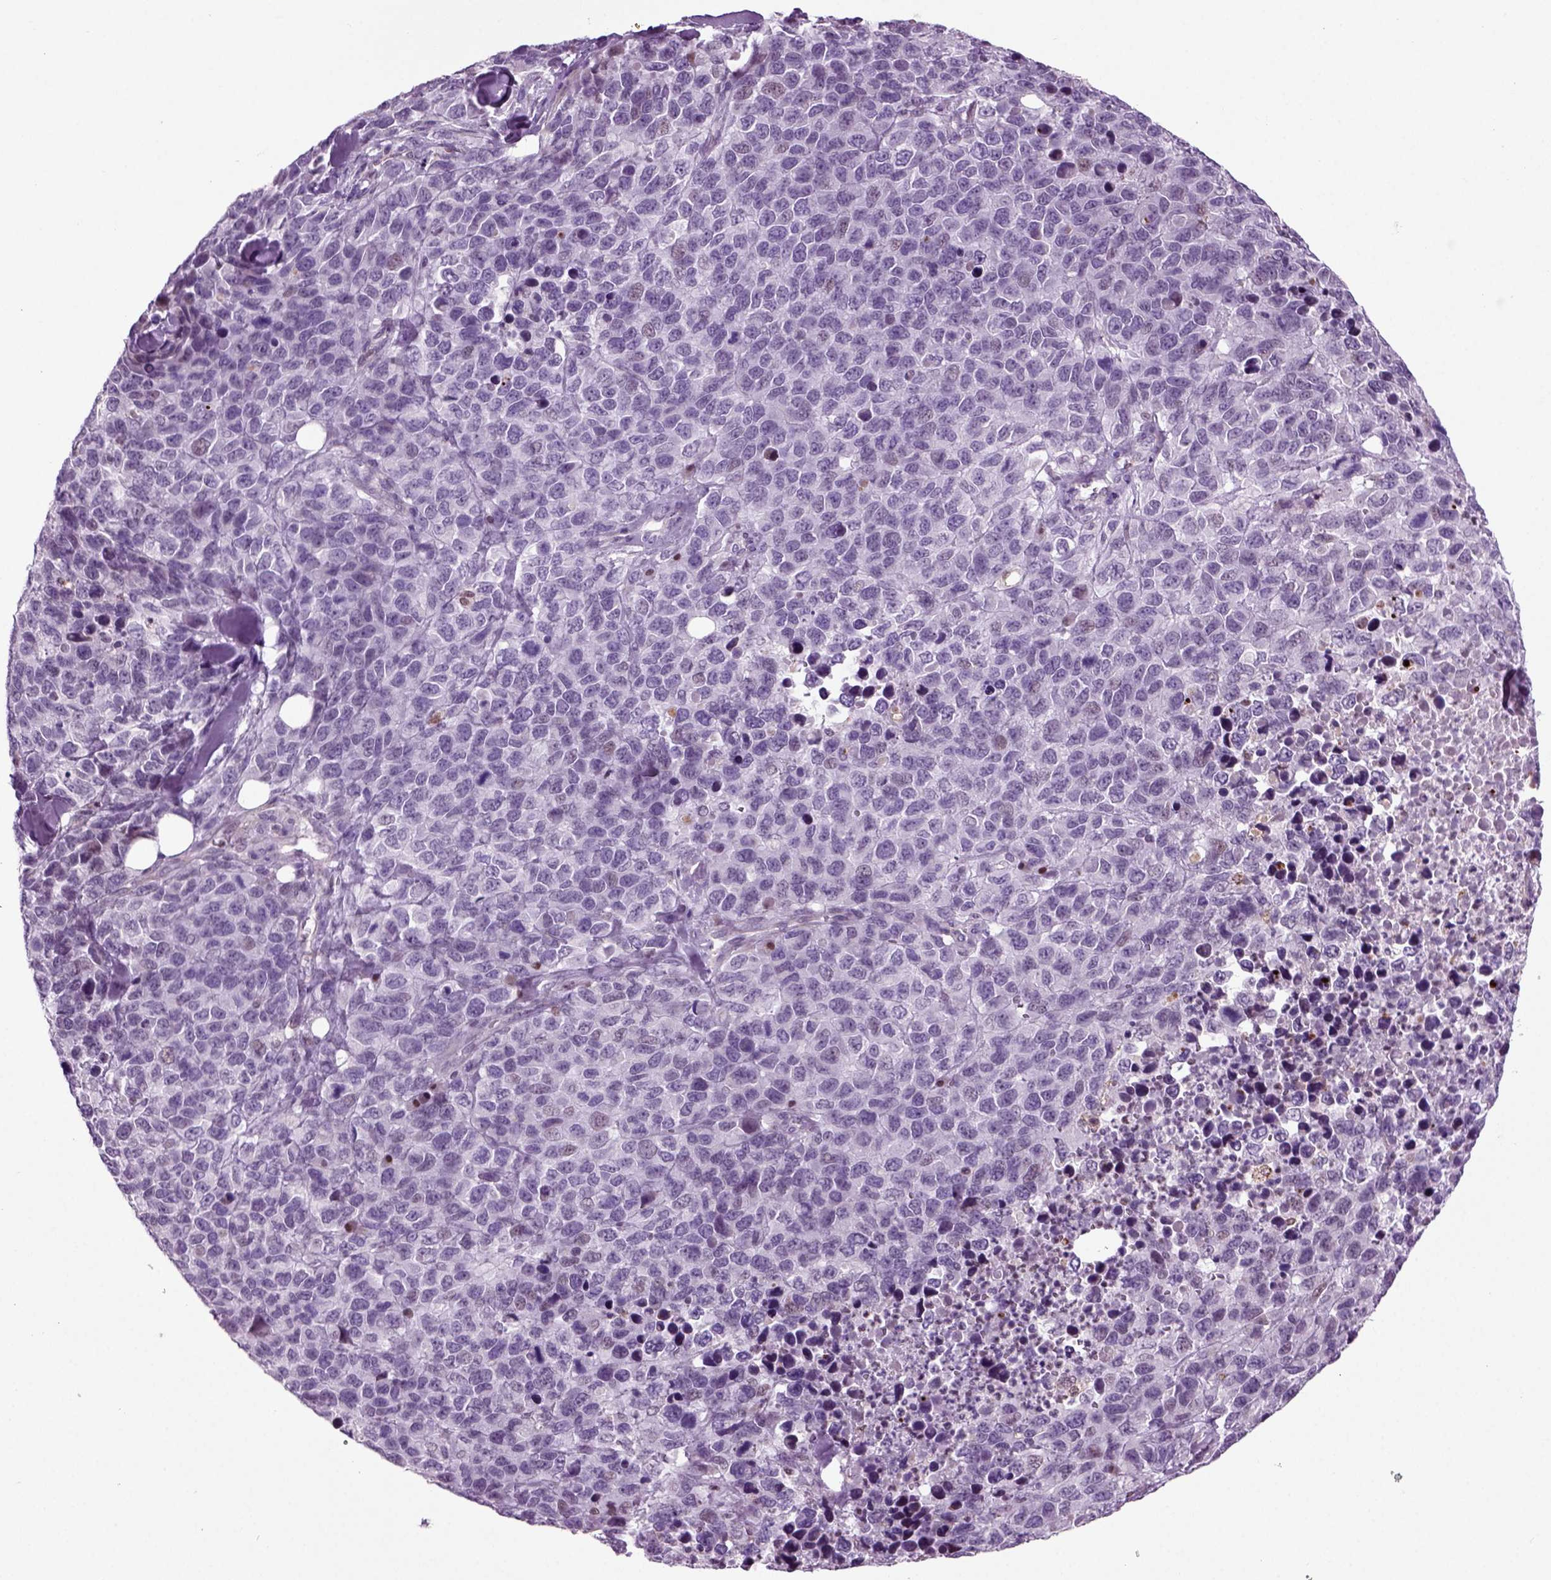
{"staining": {"intensity": "negative", "quantity": "none", "location": "none"}, "tissue": "melanoma", "cell_type": "Tumor cells", "image_type": "cancer", "snomed": [{"axis": "morphology", "description": "Malignant melanoma, Metastatic site"}, {"axis": "topography", "description": "Skin"}], "caption": "Tumor cells show no significant protein positivity in malignant melanoma (metastatic site).", "gene": "ARID3A", "patient": {"sex": "male", "age": 84}}